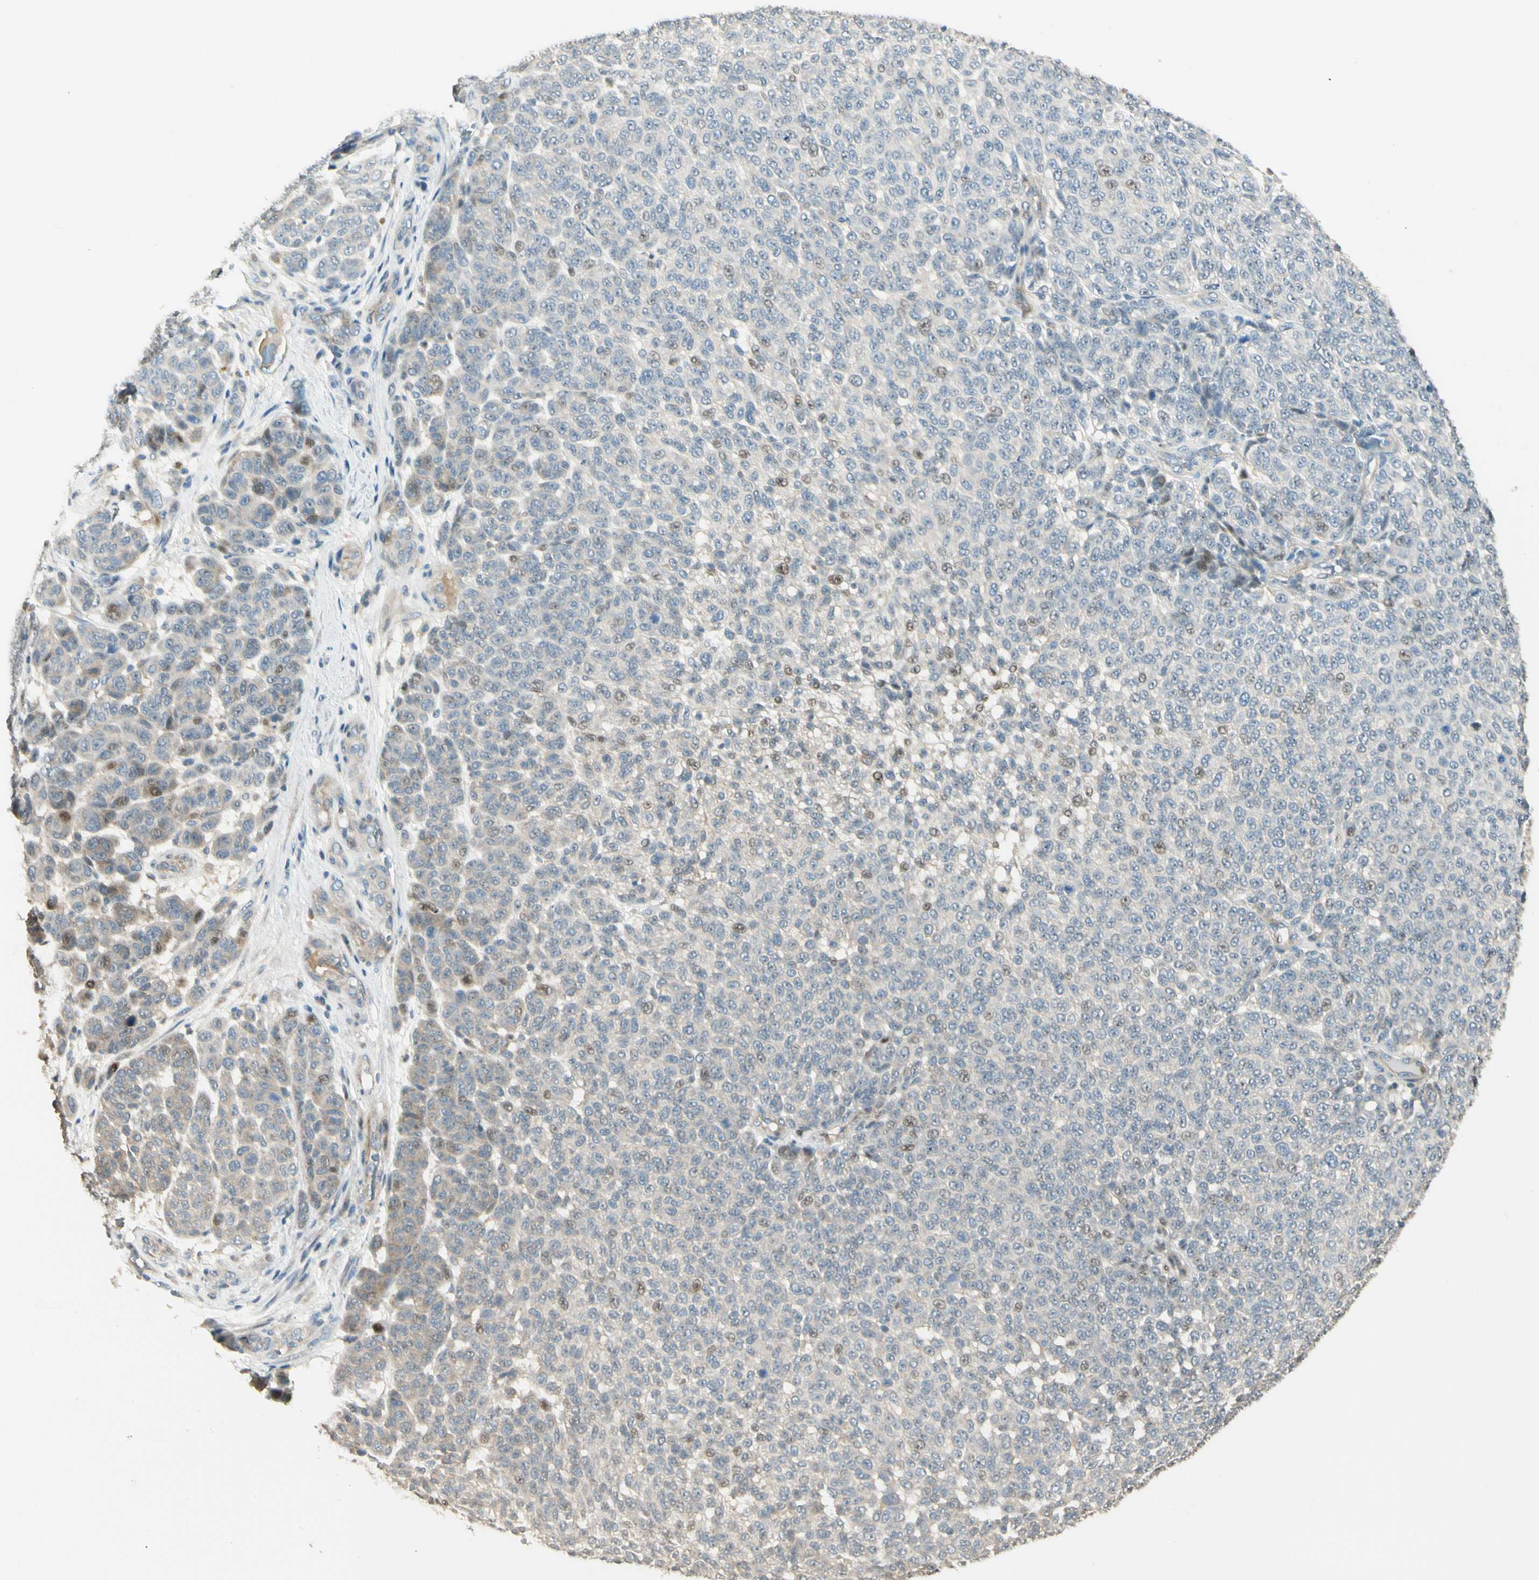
{"staining": {"intensity": "weak", "quantity": "<25%", "location": "cytoplasmic/membranous,nuclear"}, "tissue": "melanoma", "cell_type": "Tumor cells", "image_type": "cancer", "snomed": [{"axis": "morphology", "description": "Malignant melanoma, NOS"}, {"axis": "topography", "description": "Skin"}], "caption": "Immunohistochemical staining of human melanoma exhibits no significant positivity in tumor cells.", "gene": "P3H2", "patient": {"sex": "male", "age": 59}}